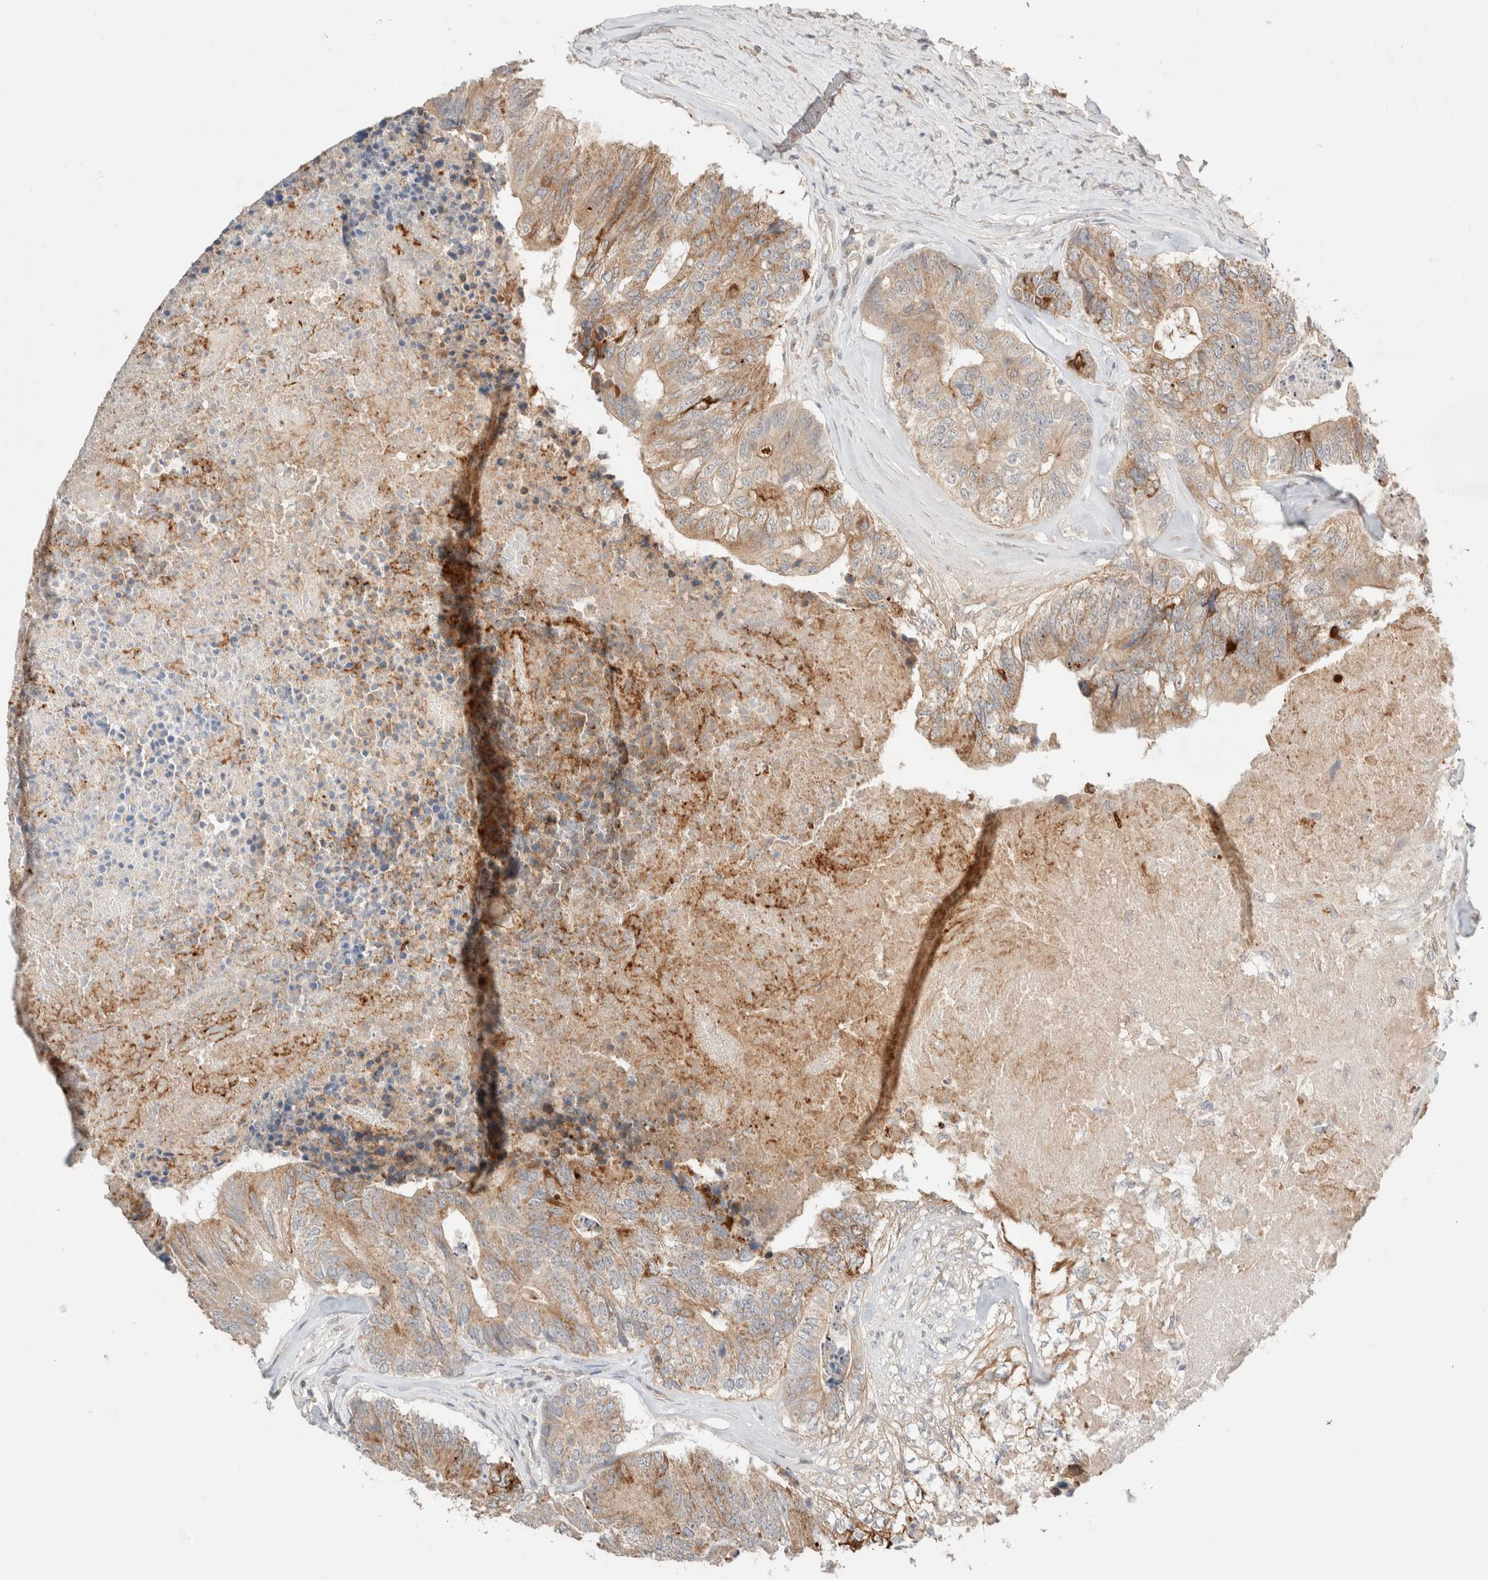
{"staining": {"intensity": "moderate", "quantity": ">75%", "location": "cytoplasmic/membranous"}, "tissue": "colorectal cancer", "cell_type": "Tumor cells", "image_type": "cancer", "snomed": [{"axis": "morphology", "description": "Adenocarcinoma, NOS"}, {"axis": "topography", "description": "Colon"}], "caption": "Protein expression analysis of human colorectal adenocarcinoma reveals moderate cytoplasmic/membranous staining in approximately >75% of tumor cells.", "gene": "TRIM41", "patient": {"sex": "female", "age": 67}}